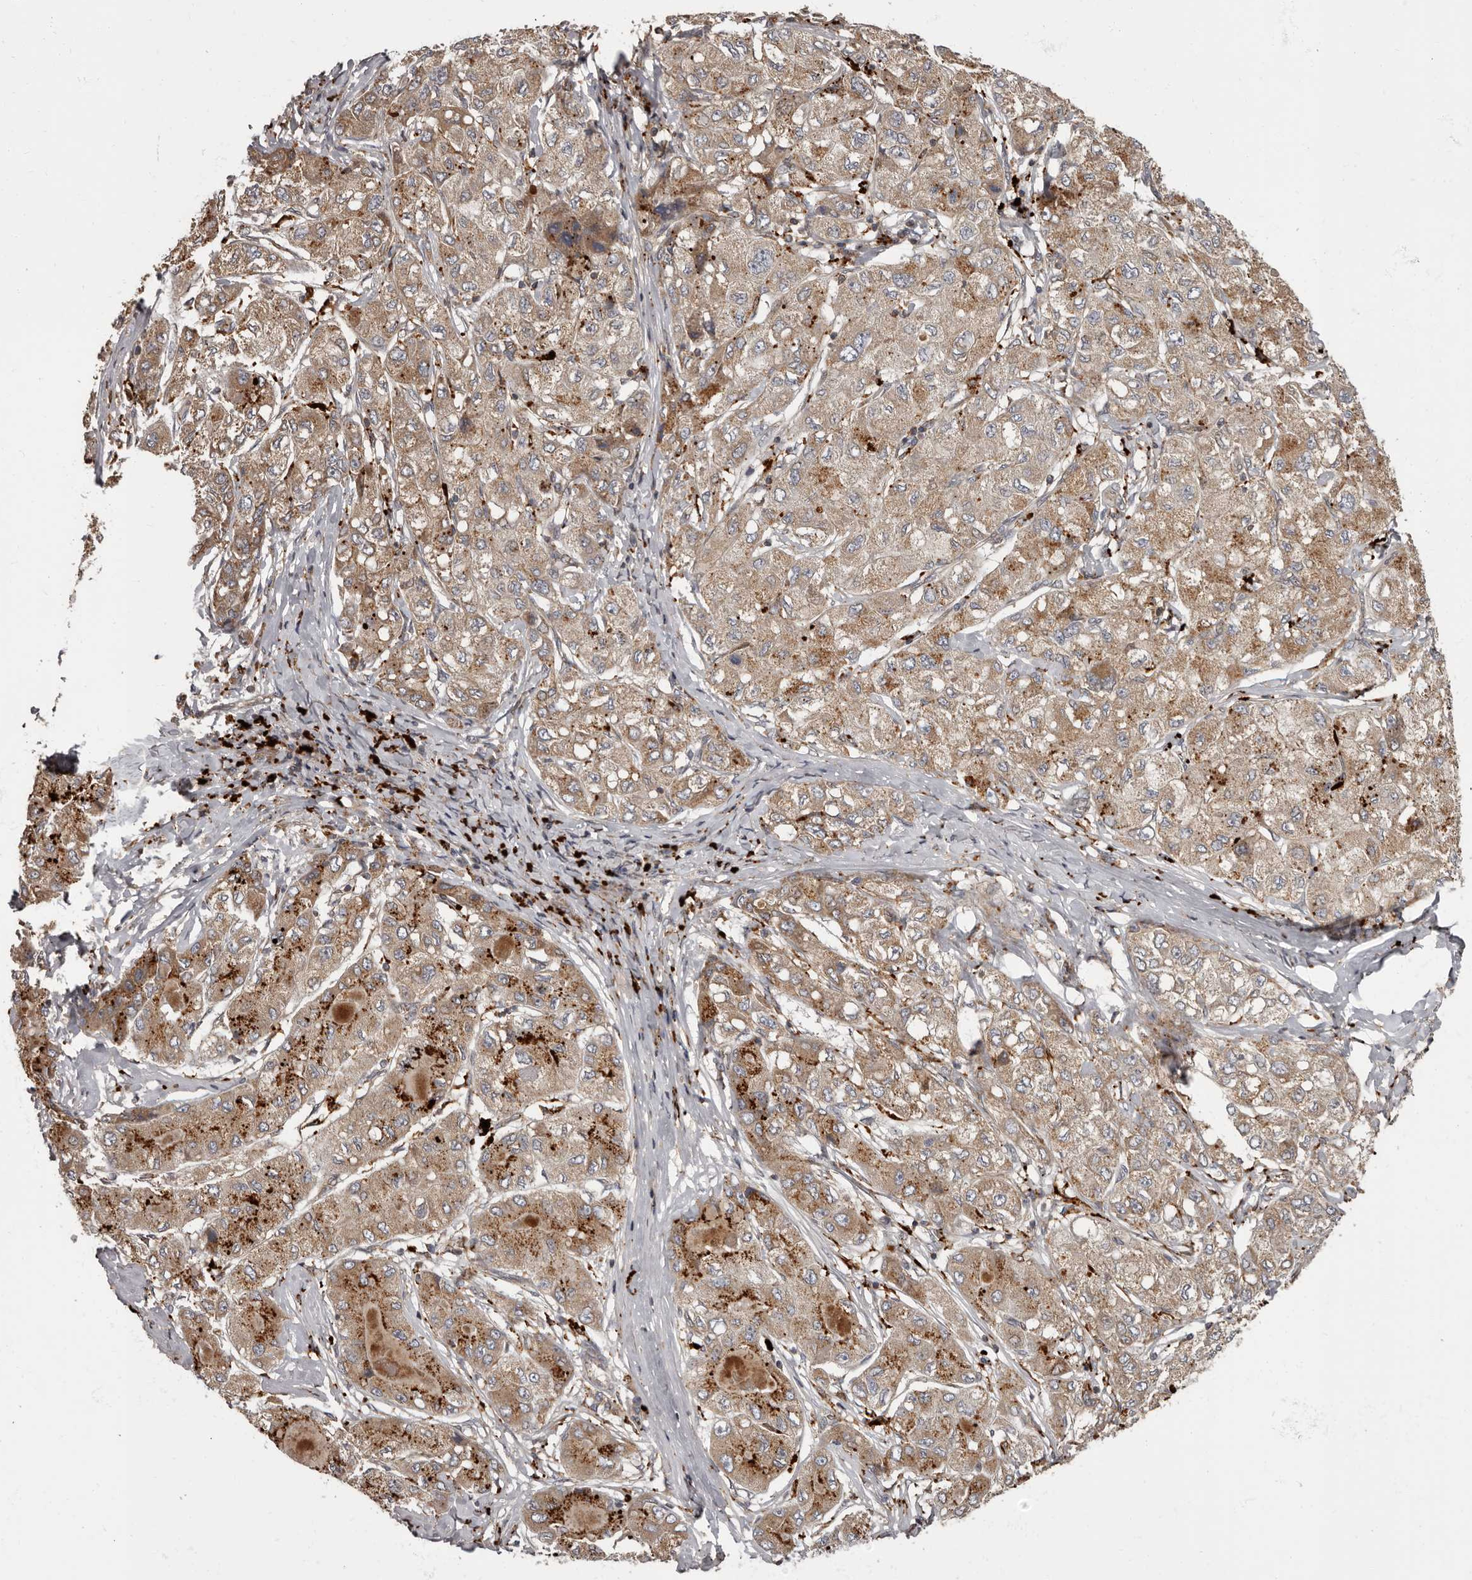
{"staining": {"intensity": "moderate", "quantity": ">75%", "location": "cytoplasmic/membranous"}, "tissue": "liver cancer", "cell_type": "Tumor cells", "image_type": "cancer", "snomed": [{"axis": "morphology", "description": "Carcinoma, Hepatocellular, NOS"}, {"axis": "topography", "description": "Liver"}], "caption": "The image displays a brown stain indicating the presence of a protein in the cytoplasmic/membranous of tumor cells in hepatocellular carcinoma (liver). Immunohistochemistry (ihc) stains the protein in brown and the nuclei are stained blue.", "gene": "ADCY2", "patient": {"sex": "male", "age": 80}}